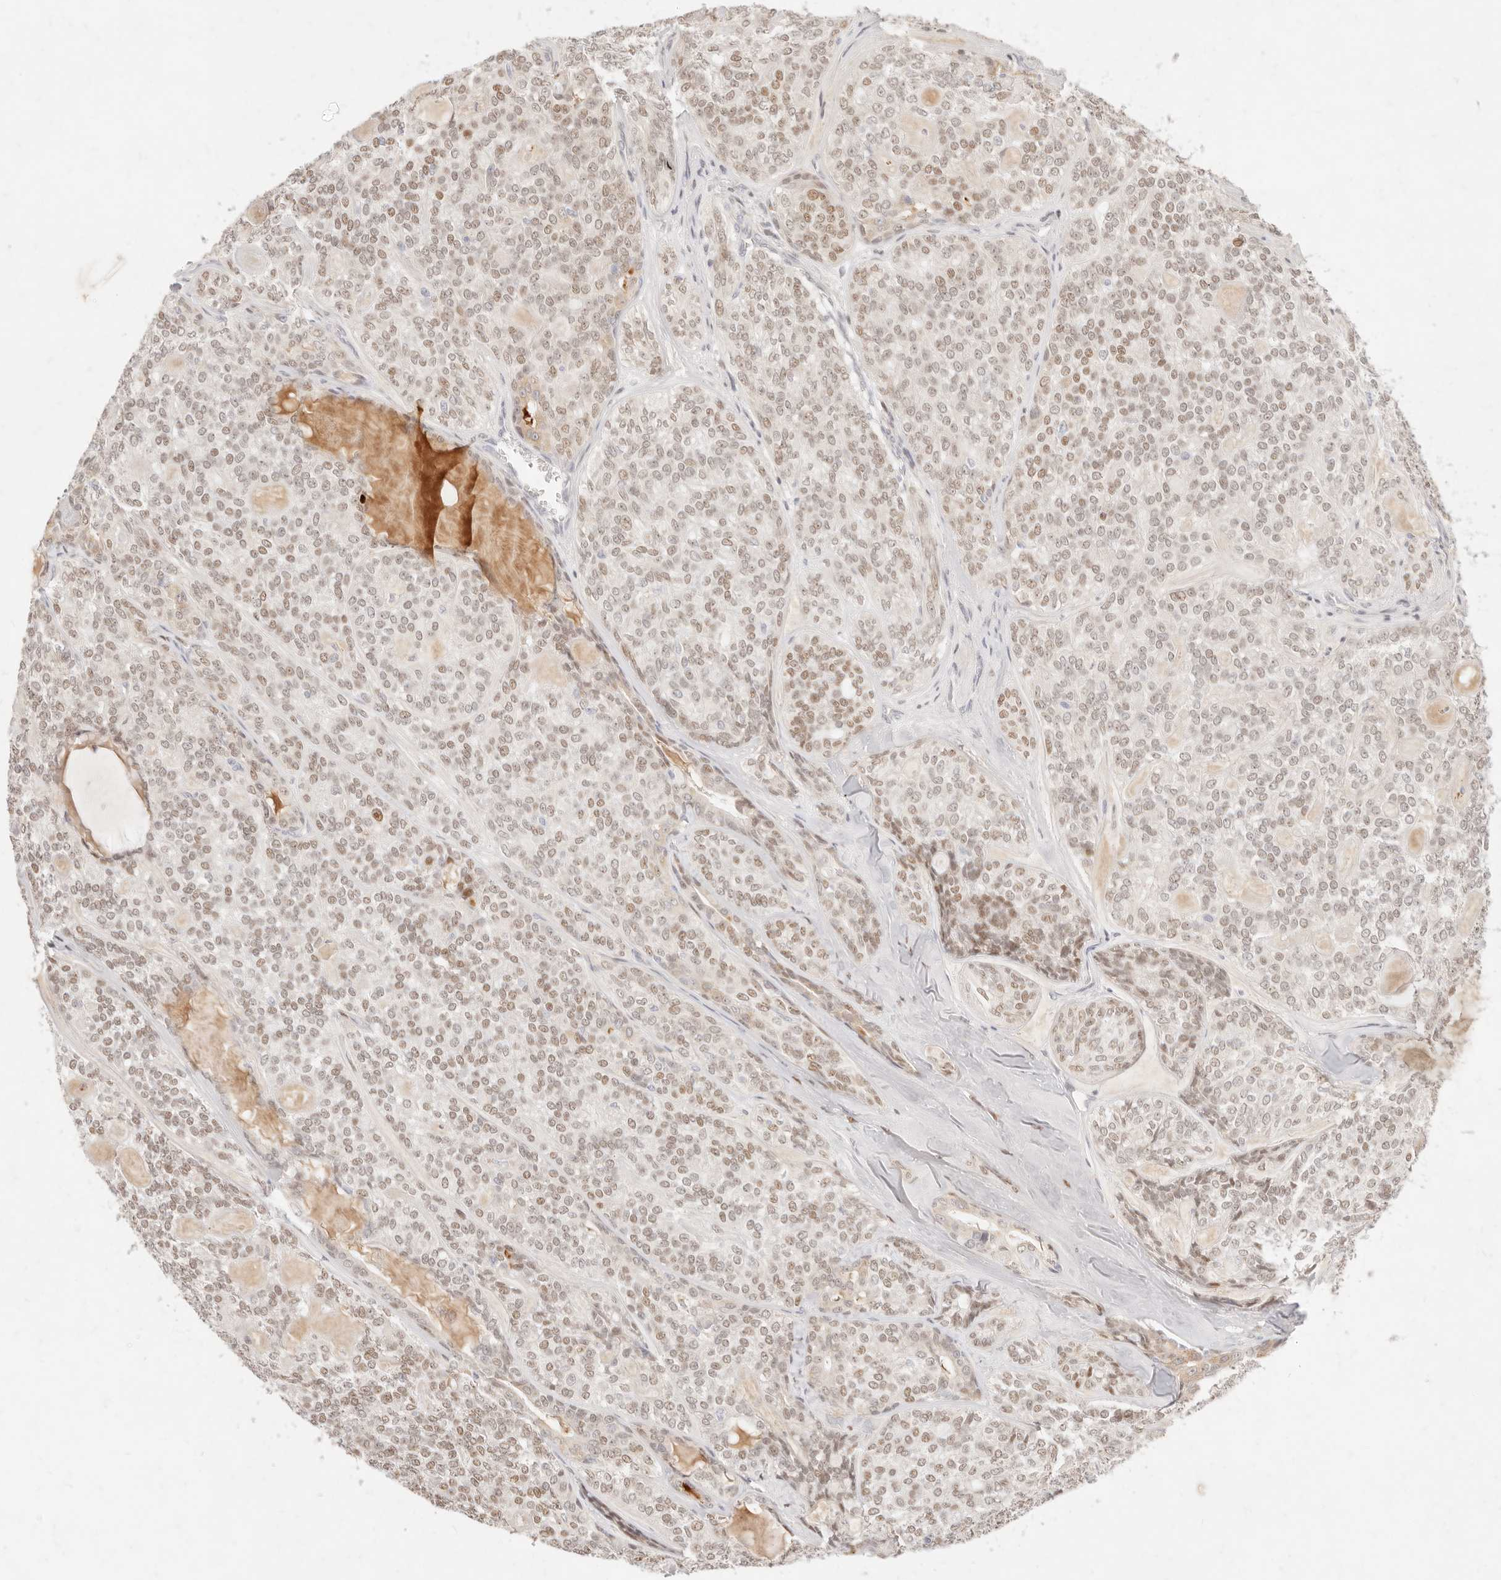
{"staining": {"intensity": "moderate", "quantity": ">75%", "location": "nuclear"}, "tissue": "head and neck cancer", "cell_type": "Tumor cells", "image_type": "cancer", "snomed": [{"axis": "morphology", "description": "Adenocarcinoma, NOS"}, {"axis": "topography", "description": "Head-Neck"}], "caption": "Tumor cells reveal moderate nuclear expression in about >75% of cells in head and neck adenocarcinoma.", "gene": "ASCL3", "patient": {"sex": "male", "age": 66}}